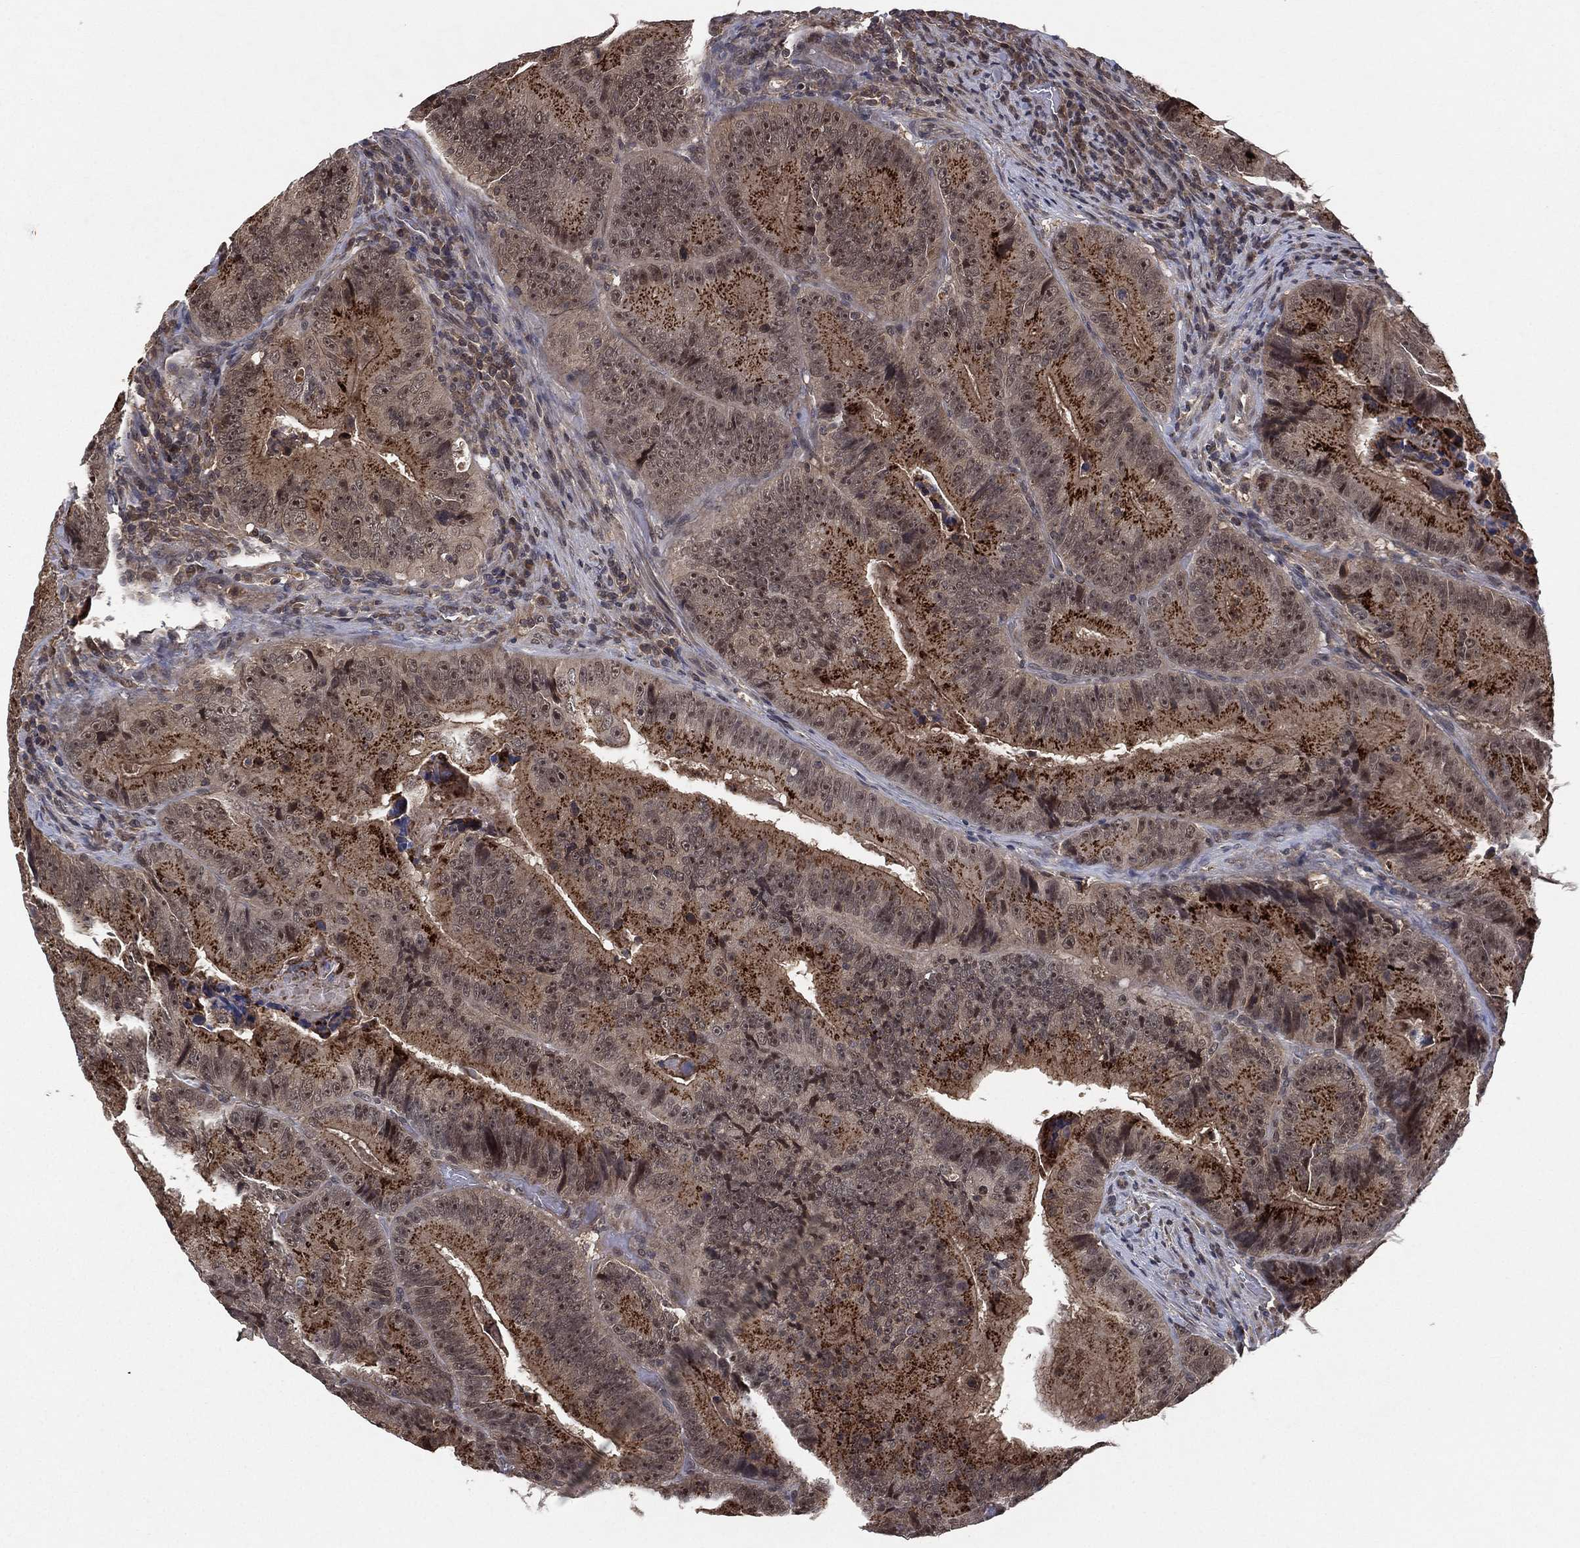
{"staining": {"intensity": "strong", "quantity": "<25%", "location": "cytoplasmic/membranous"}, "tissue": "colorectal cancer", "cell_type": "Tumor cells", "image_type": "cancer", "snomed": [{"axis": "morphology", "description": "Adenocarcinoma, NOS"}, {"axis": "topography", "description": "Colon"}], "caption": "About <25% of tumor cells in human colorectal adenocarcinoma demonstrate strong cytoplasmic/membranous protein staining as visualized by brown immunohistochemical staining.", "gene": "ATG4B", "patient": {"sex": "female", "age": 86}}